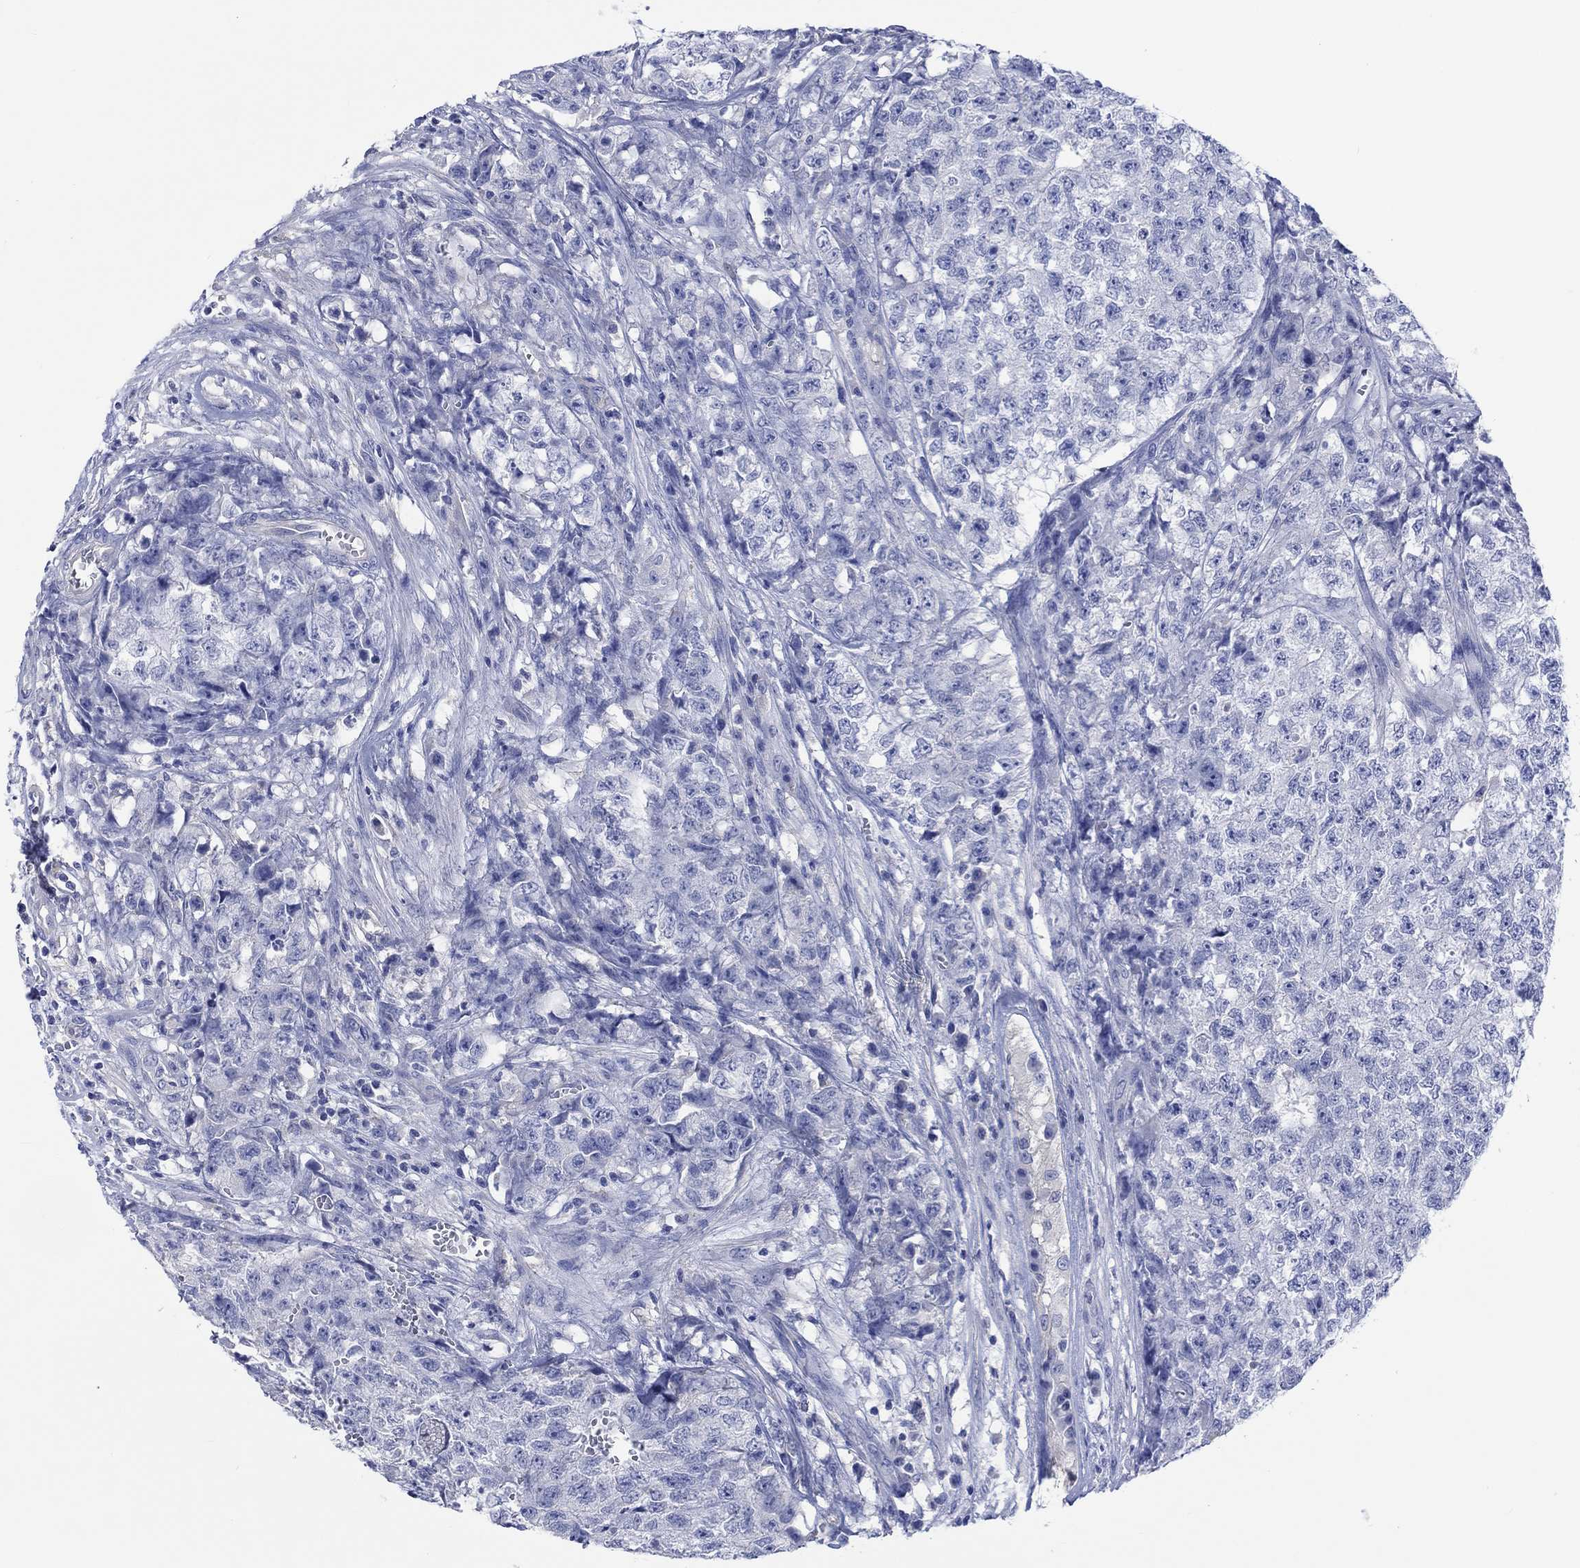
{"staining": {"intensity": "negative", "quantity": "none", "location": "none"}, "tissue": "testis cancer", "cell_type": "Tumor cells", "image_type": "cancer", "snomed": [{"axis": "morphology", "description": "Seminoma, NOS"}, {"axis": "morphology", "description": "Carcinoma, Embryonal, NOS"}, {"axis": "topography", "description": "Testis"}], "caption": "The histopathology image demonstrates no significant positivity in tumor cells of embryonal carcinoma (testis).", "gene": "TOMM20L", "patient": {"sex": "male", "age": 22}}